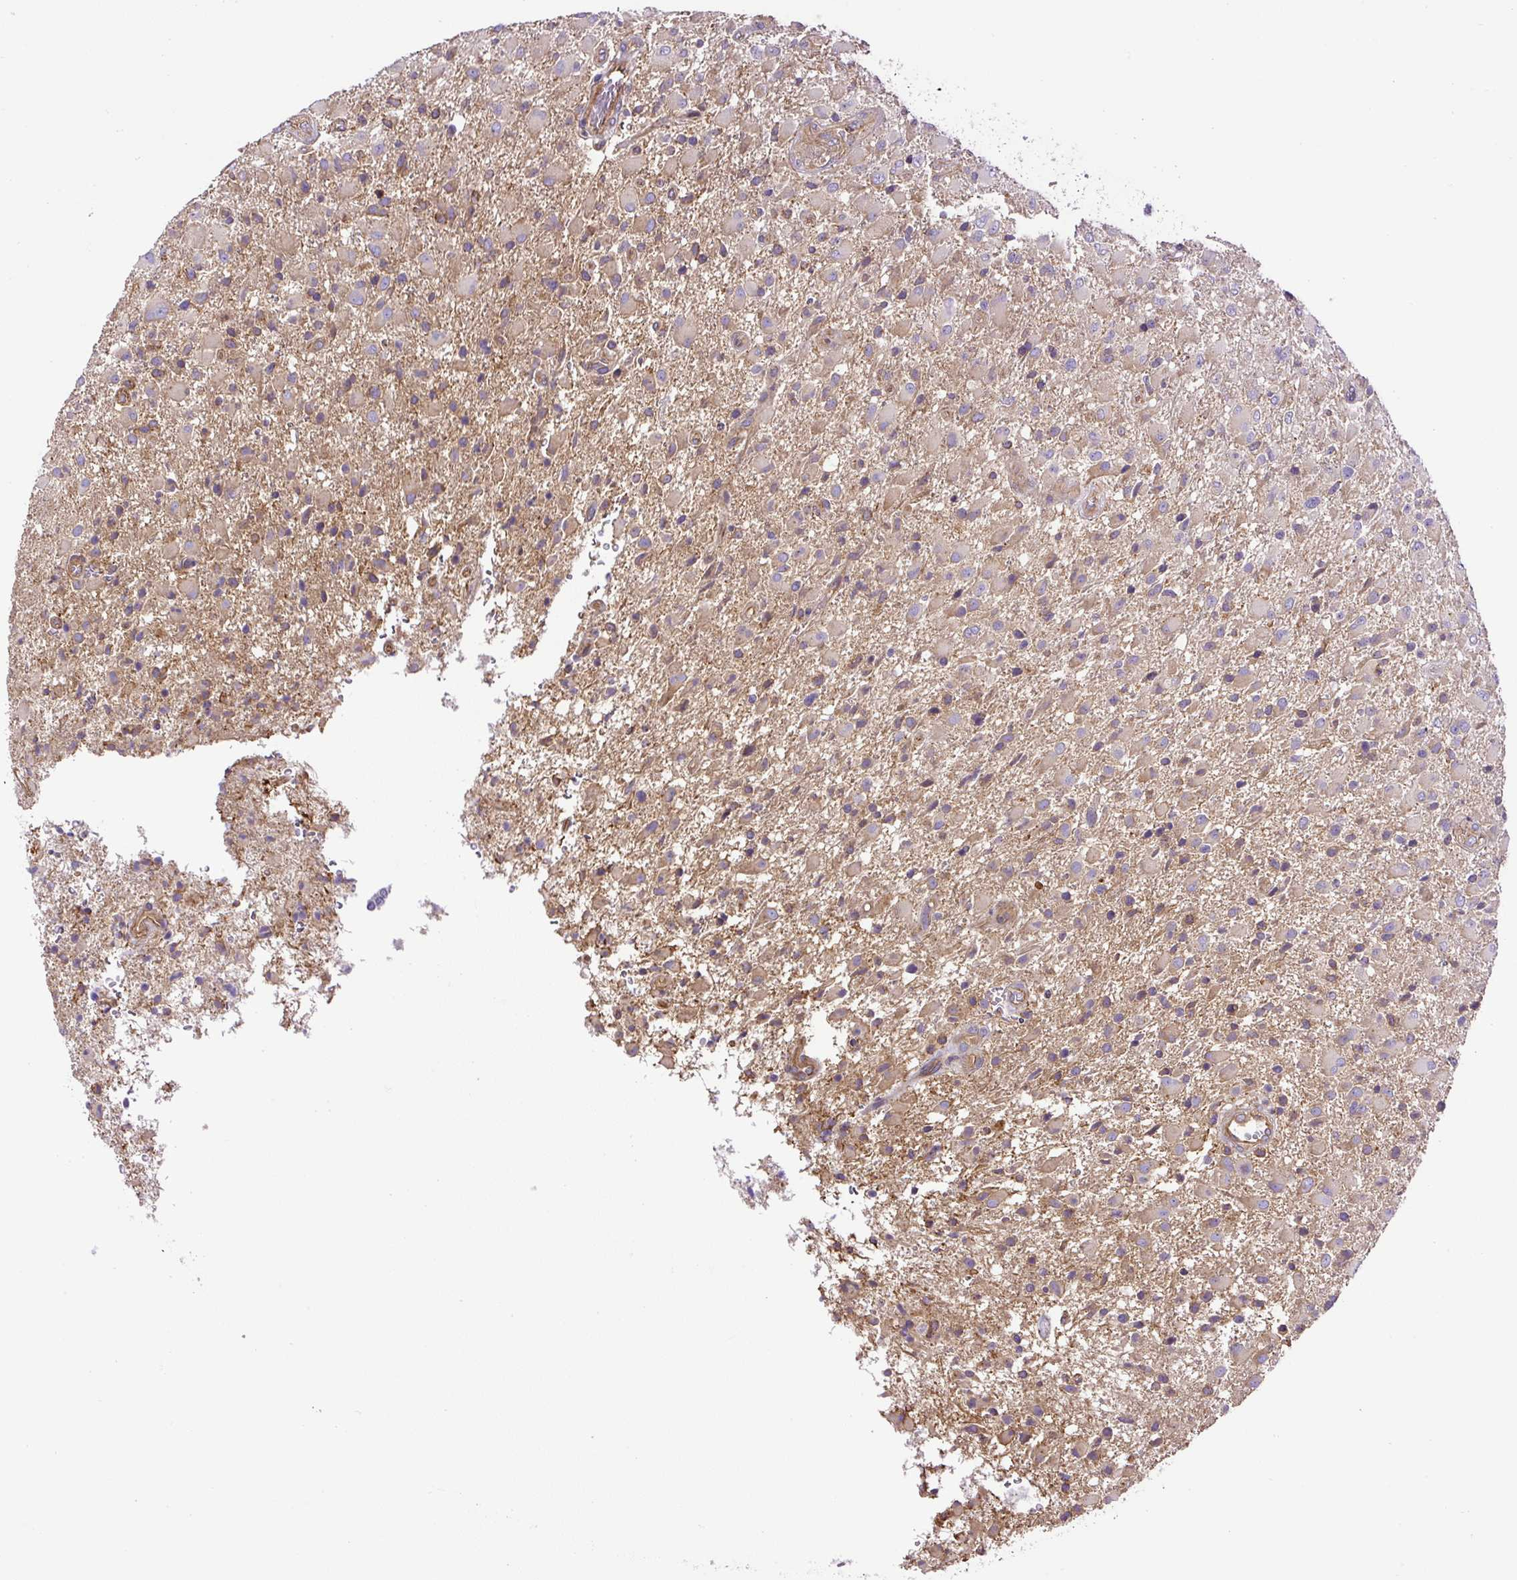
{"staining": {"intensity": "moderate", "quantity": "<25%", "location": "cytoplasmic/membranous"}, "tissue": "glioma", "cell_type": "Tumor cells", "image_type": "cancer", "snomed": [{"axis": "morphology", "description": "Glioma, malignant, Low grade"}, {"axis": "topography", "description": "Brain"}], "caption": "This photomicrograph demonstrates malignant glioma (low-grade) stained with immunohistochemistry (IHC) to label a protein in brown. The cytoplasmic/membranous of tumor cells show moderate positivity for the protein. Nuclei are counter-stained blue.", "gene": "DCTN1", "patient": {"sex": "male", "age": 65}}